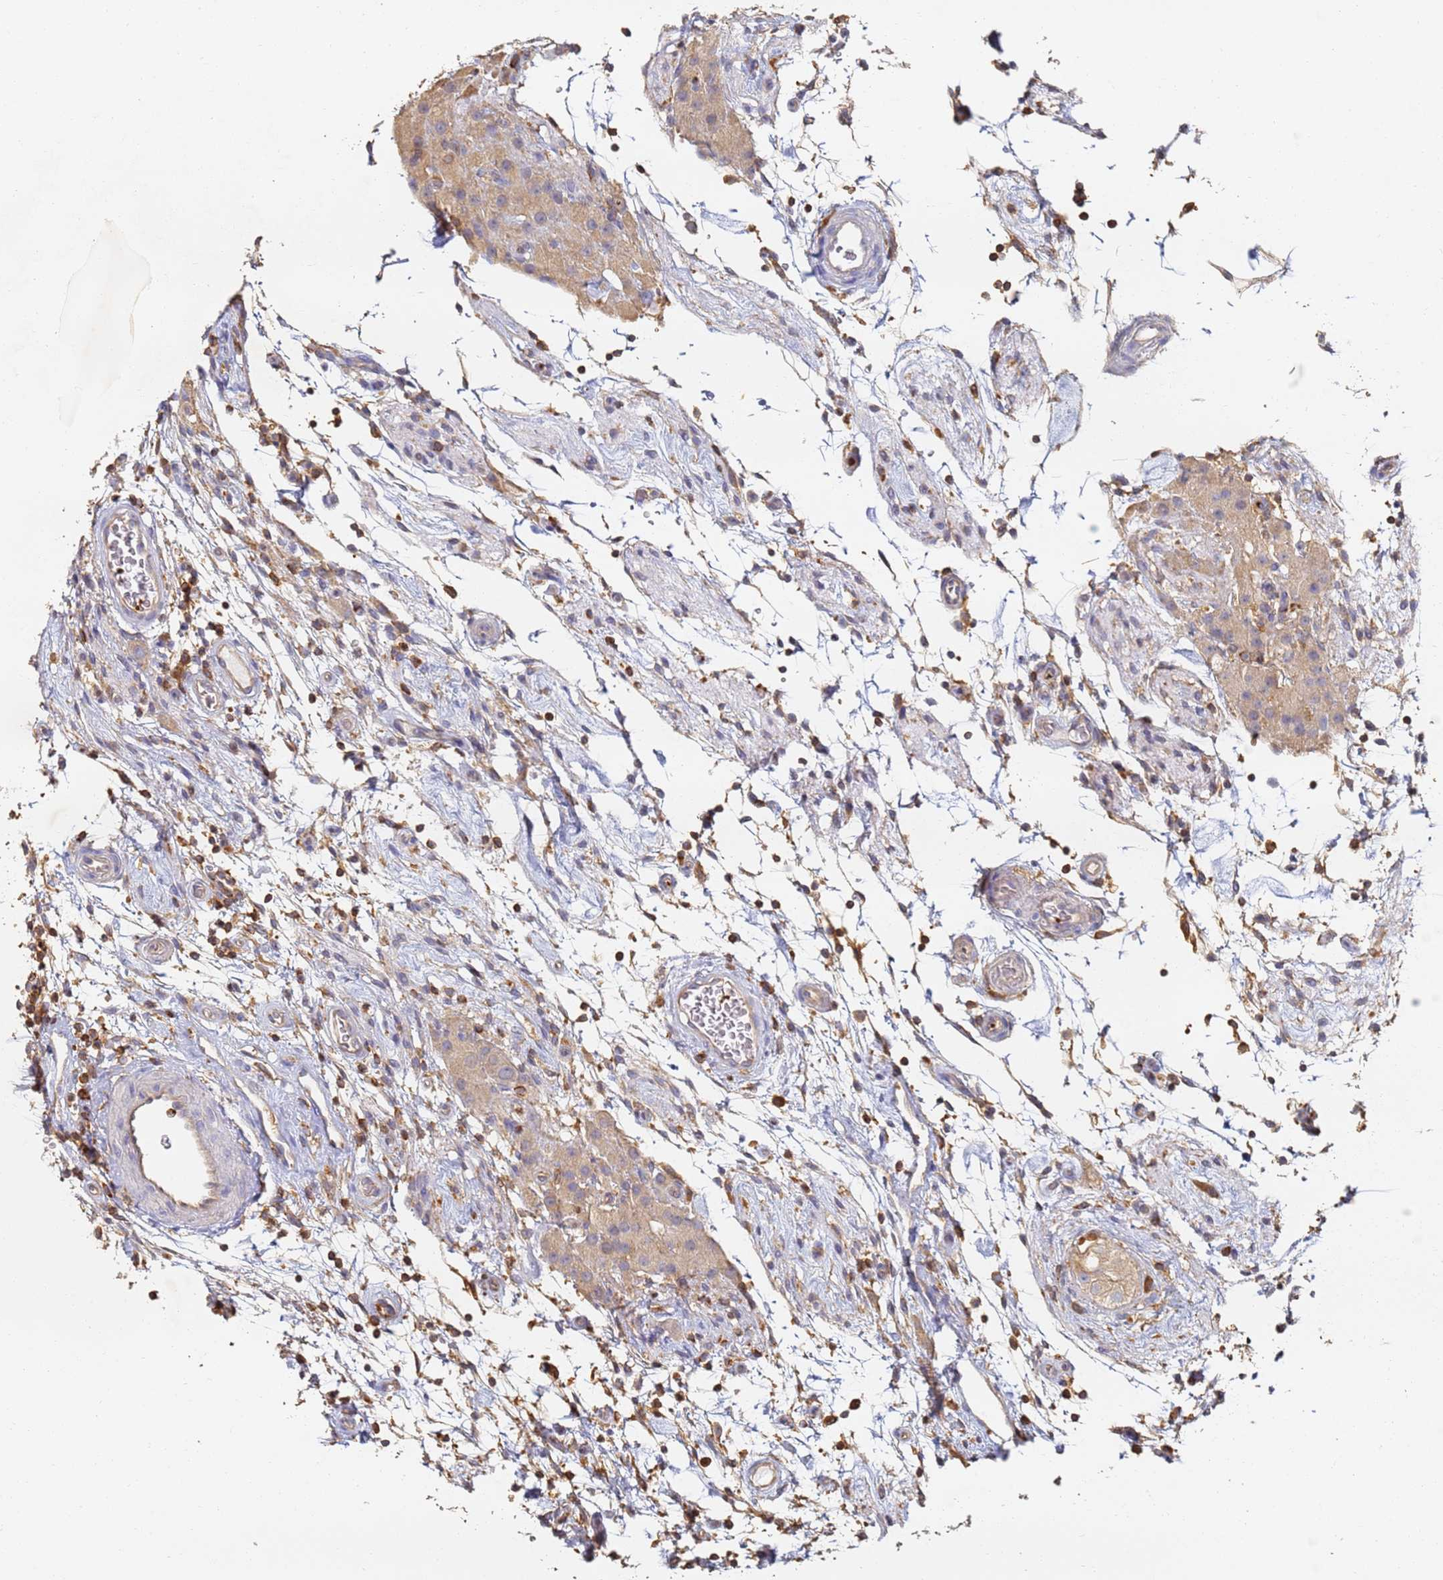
{"staining": {"intensity": "weak", "quantity": ">75%", "location": "cytoplasmic/membranous"}, "tissue": "testis cancer", "cell_type": "Tumor cells", "image_type": "cancer", "snomed": [{"axis": "morphology", "description": "Seminoma, NOS"}, {"axis": "topography", "description": "Testis"}], "caption": "Immunohistochemical staining of human testis cancer (seminoma) demonstrates low levels of weak cytoplasmic/membranous protein positivity in approximately >75% of tumor cells.", "gene": "BIN2", "patient": {"sex": "male", "age": 49}}